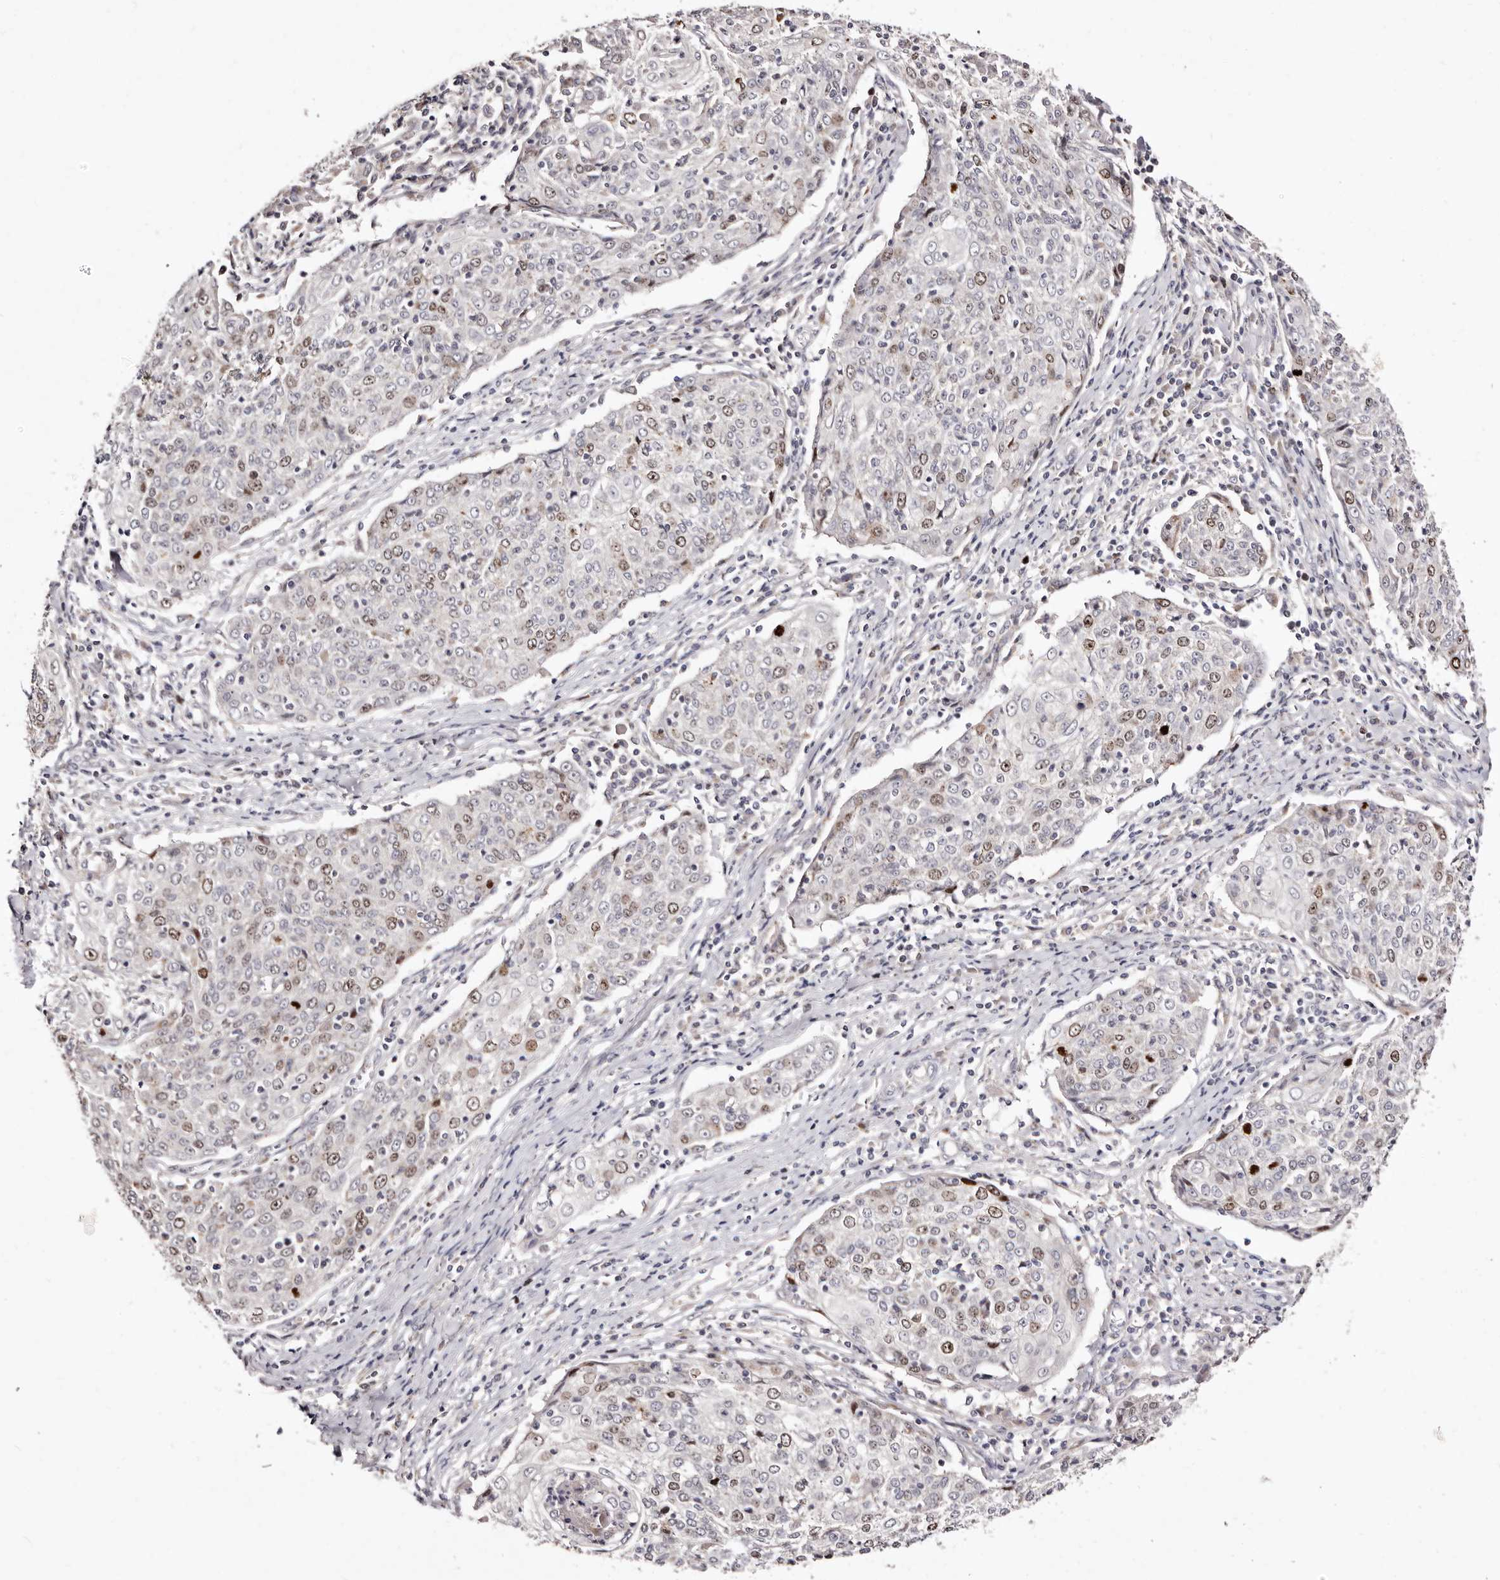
{"staining": {"intensity": "weak", "quantity": "25%-75%", "location": "nuclear"}, "tissue": "cervical cancer", "cell_type": "Tumor cells", "image_type": "cancer", "snomed": [{"axis": "morphology", "description": "Squamous cell carcinoma, NOS"}, {"axis": "topography", "description": "Cervix"}], "caption": "An image of cervical cancer (squamous cell carcinoma) stained for a protein shows weak nuclear brown staining in tumor cells.", "gene": "CDCA8", "patient": {"sex": "female", "age": 48}}